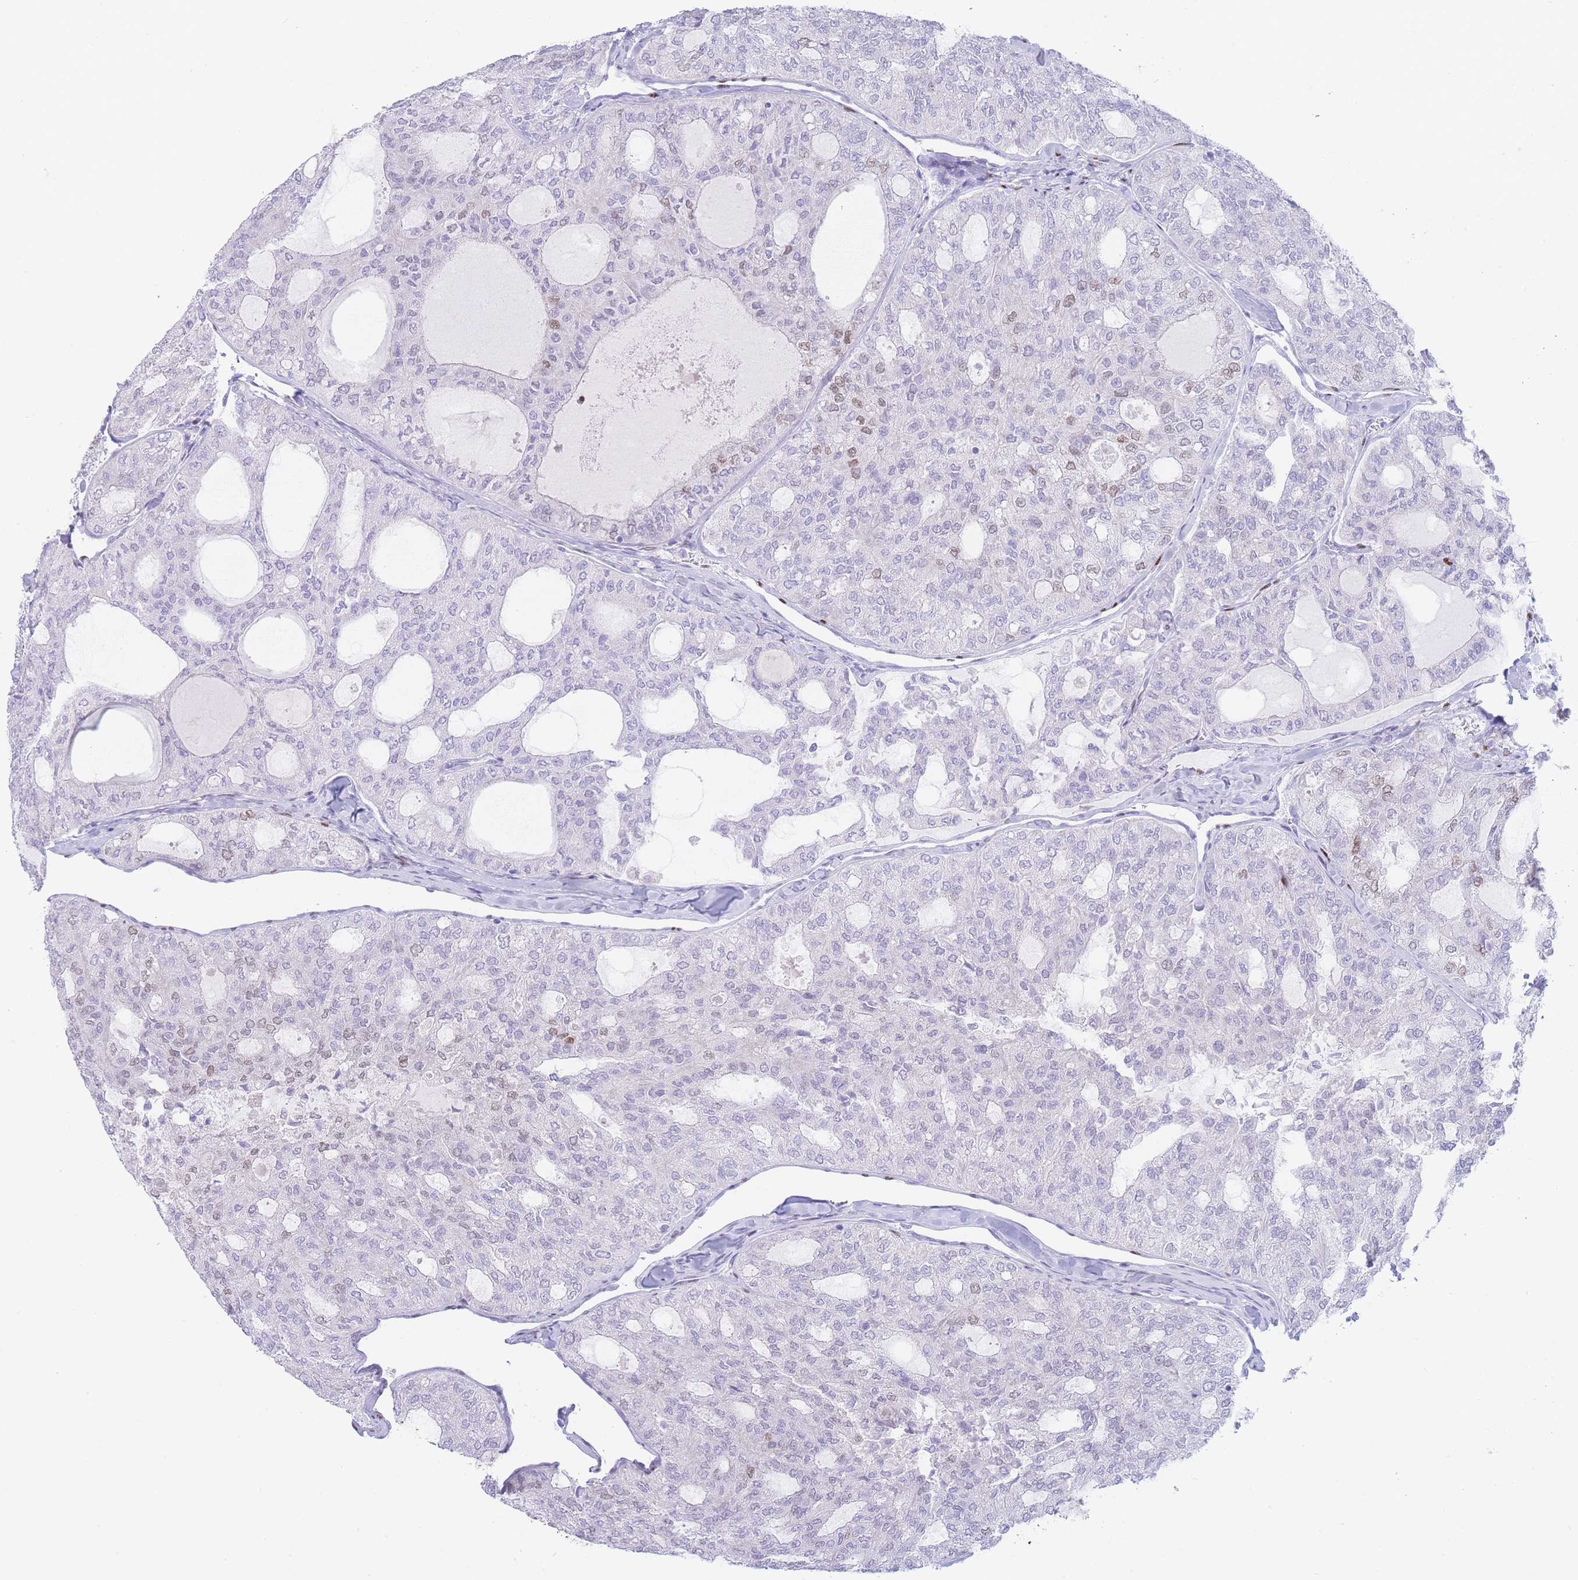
{"staining": {"intensity": "weak", "quantity": "<25%", "location": "nuclear"}, "tissue": "thyroid cancer", "cell_type": "Tumor cells", "image_type": "cancer", "snomed": [{"axis": "morphology", "description": "Follicular adenoma carcinoma, NOS"}, {"axis": "topography", "description": "Thyroid gland"}], "caption": "Image shows no protein positivity in tumor cells of thyroid cancer (follicular adenoma carcinoma) tissue. Brightfield microscopy of IHC stained with DAB (brown) and hematoxylin (blue), captured at high magnification.", "gene": "PSMB5", "patient": {"sex": "male", "age": 75}}